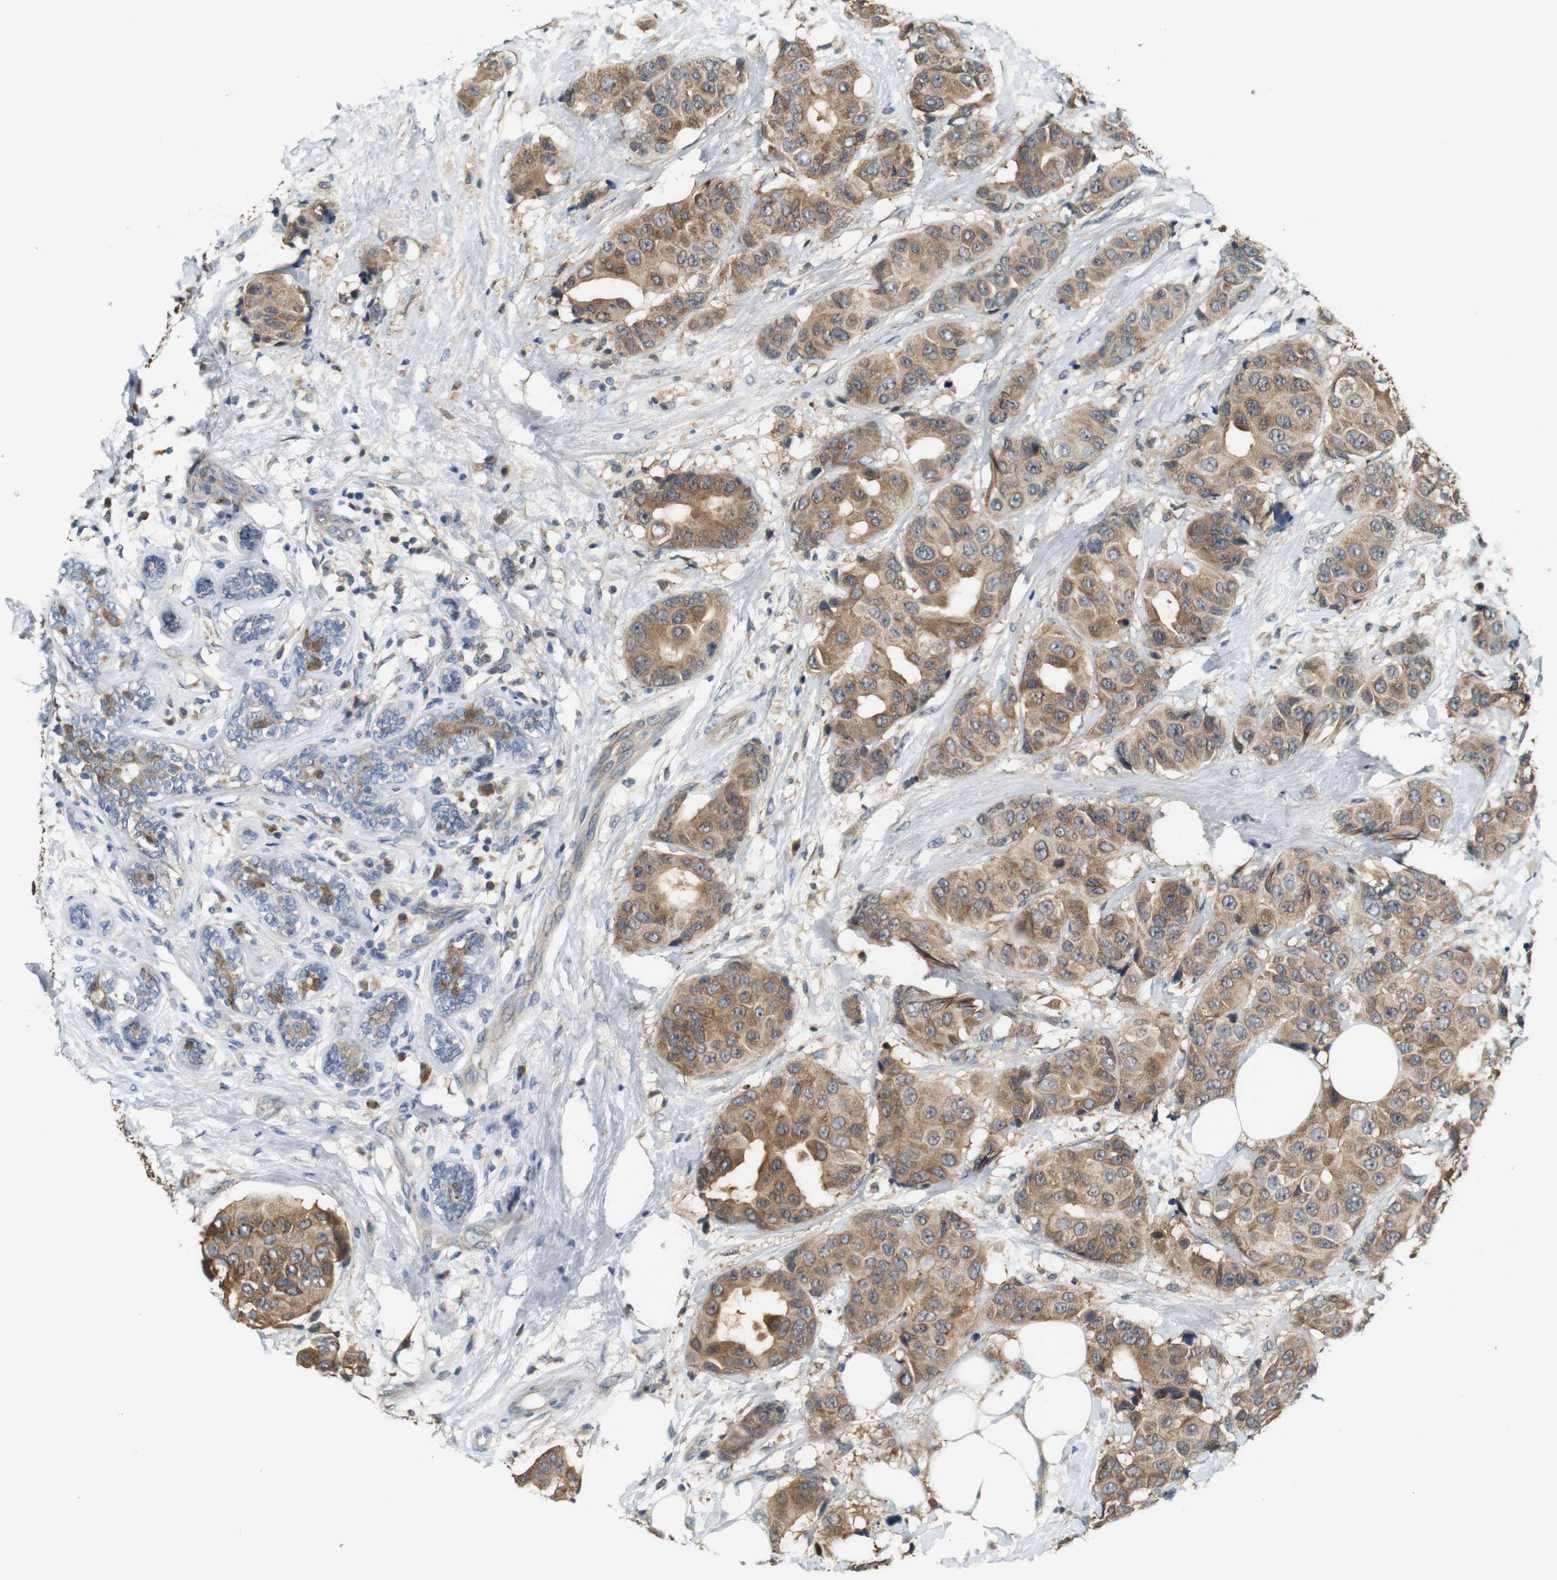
{"staining": {"intensity": "moderate", "quantity": ">75%", "location": "cytoplasmic/membranous"}, "tissue": "breast cancer", "cell_type": "Tumor cells", "image_type": "cancer", "snomed": [{"axis": "morphology", "description": "Normal tissue, NOS"}, {"axis": "morphology", "description": "Duct carcinoma"}, {"axis": "topography", "description": "Breast"}], "caption": "High-power microscopy captured an immunohistochemistry (IHC) histopathology image of infiltrating ductal carcinoma (breast), revealing moderate cytoplasmic/membranous expression in about >75% of tumor cells.", "gene": "NEBL", "patient": {"sex": "female", "age": 39}}